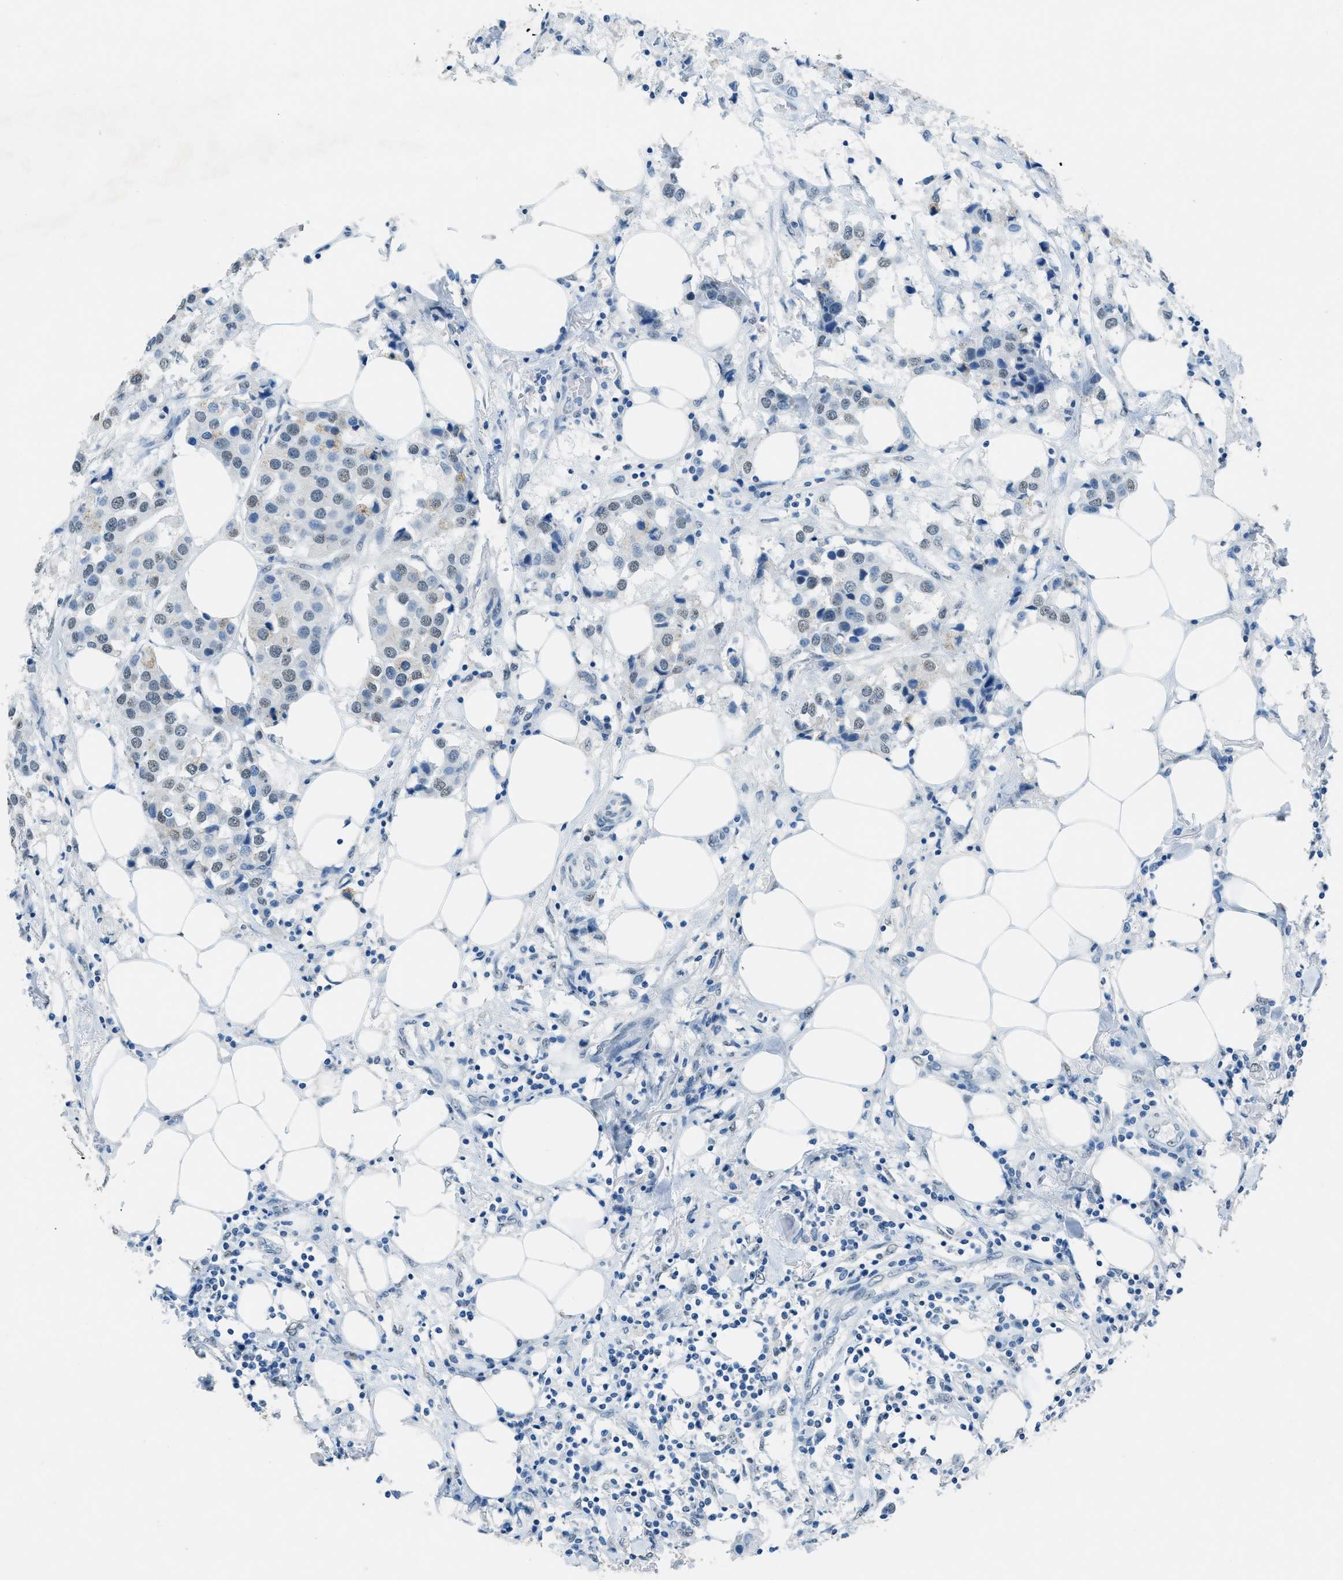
{"staining": {"intensity": "weak", "quantity": "<25%", "location": "nuclear"}, "tissue": "breast cancer", "cell_type": "Tumor cells", "image_type": "cancer", "snomed": [{"axis": "morphology", "description": "Duct carcinoma"}, {"axis": "topography", "description": "Breast"}], "caption": "DAB (3,3'-diaminobenzidine) immunohistochemical staining of breast infiltrating ductal carcinoma displays no significant expression in tumor cells.", "gene": "TTC13", "patient": {"sex": "female", "age": 80}}